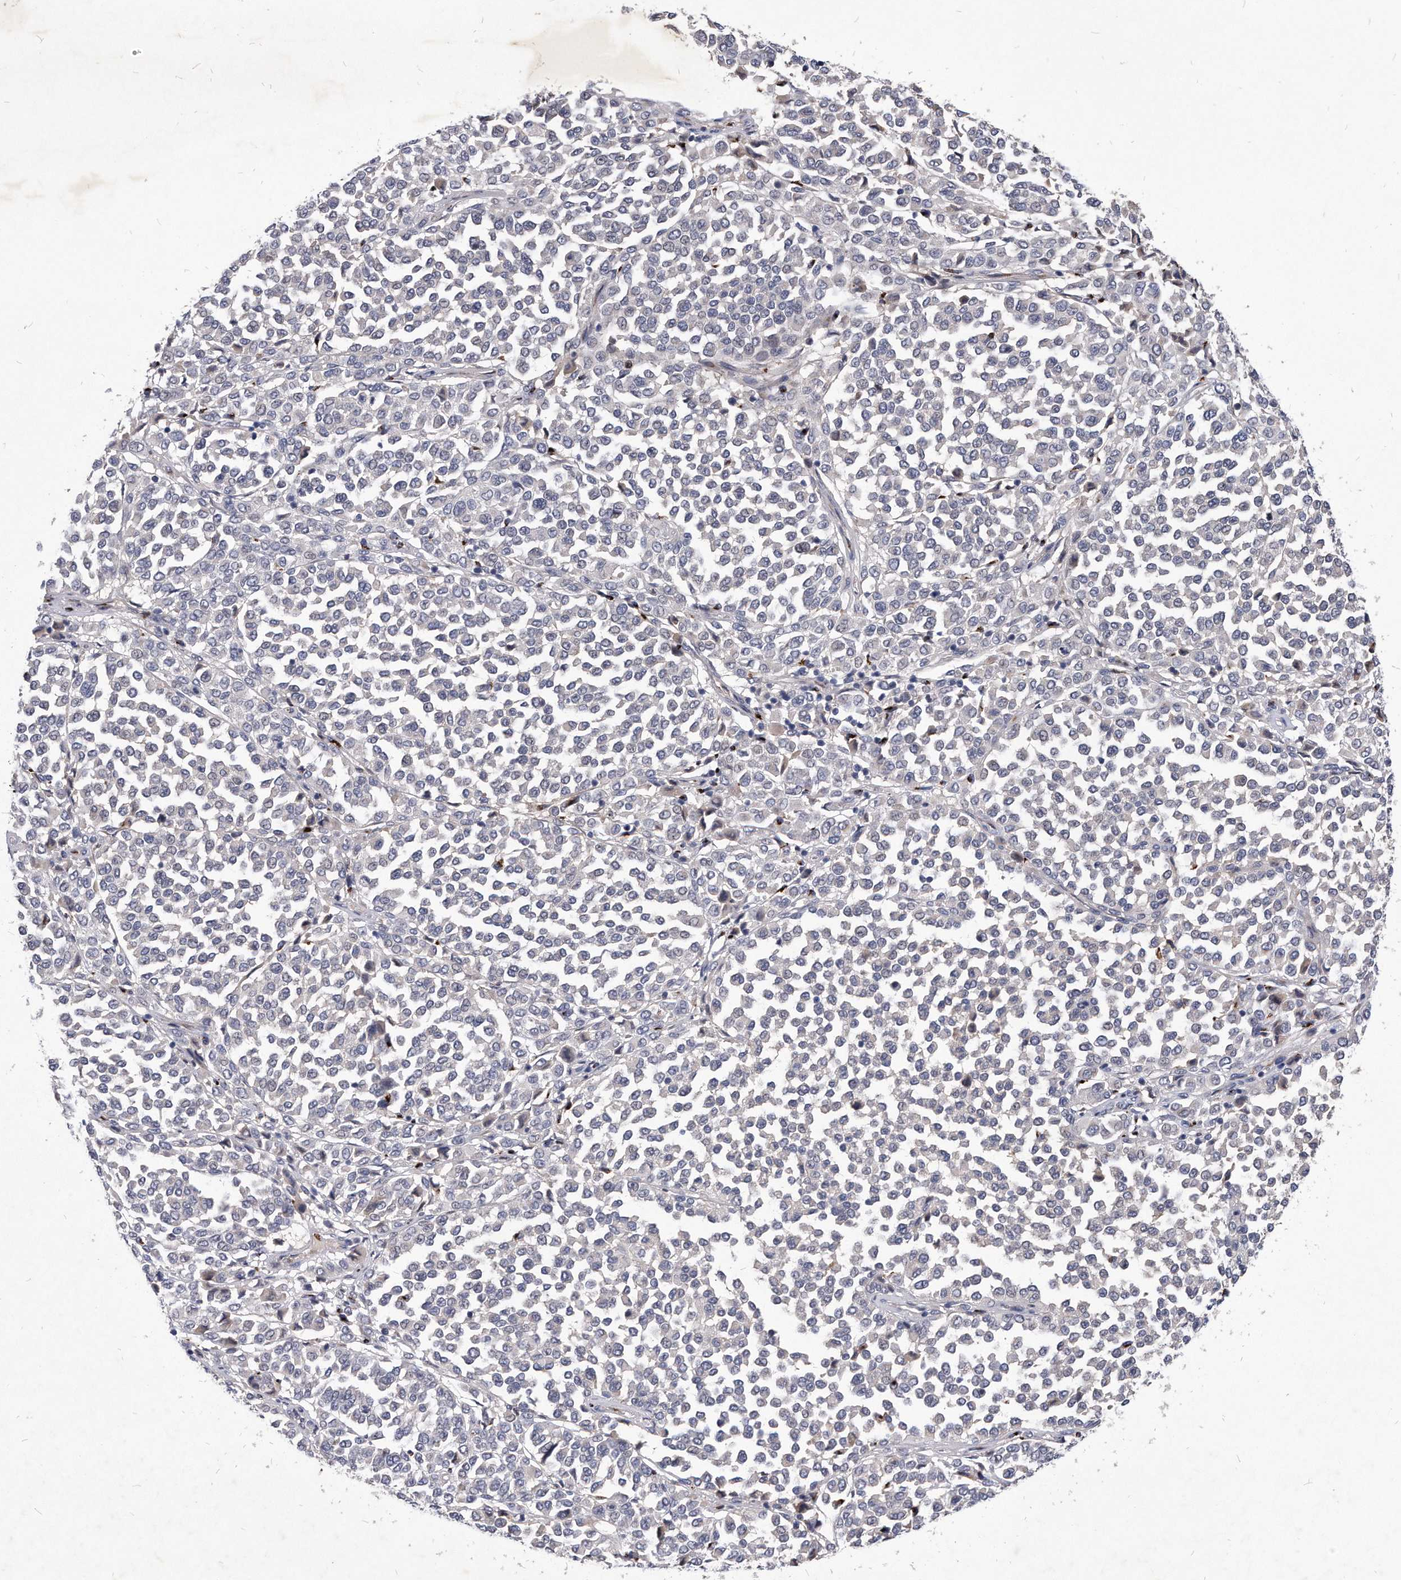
{"staining": {"intensity": "negative", "quantity": "none", "location": "none"}, "tissue": "melanoma", "cell_type": "Tumor cells", "image_type": "cancer", "snomed": [{"axis": "morphology", "description": "Malignant melanoma, Metastatic site"}, {"axis": "topography", "description": "Pancreas"}], "caption": "An immunohistochemistry photomicrograph of malignant melanoma (metastatic site) is shown. There is no staining in tumor cells of malignant melanoma (metastatic site).", "gene": "MGAT4A", "patient": {"sex": "female", "age": 30}}